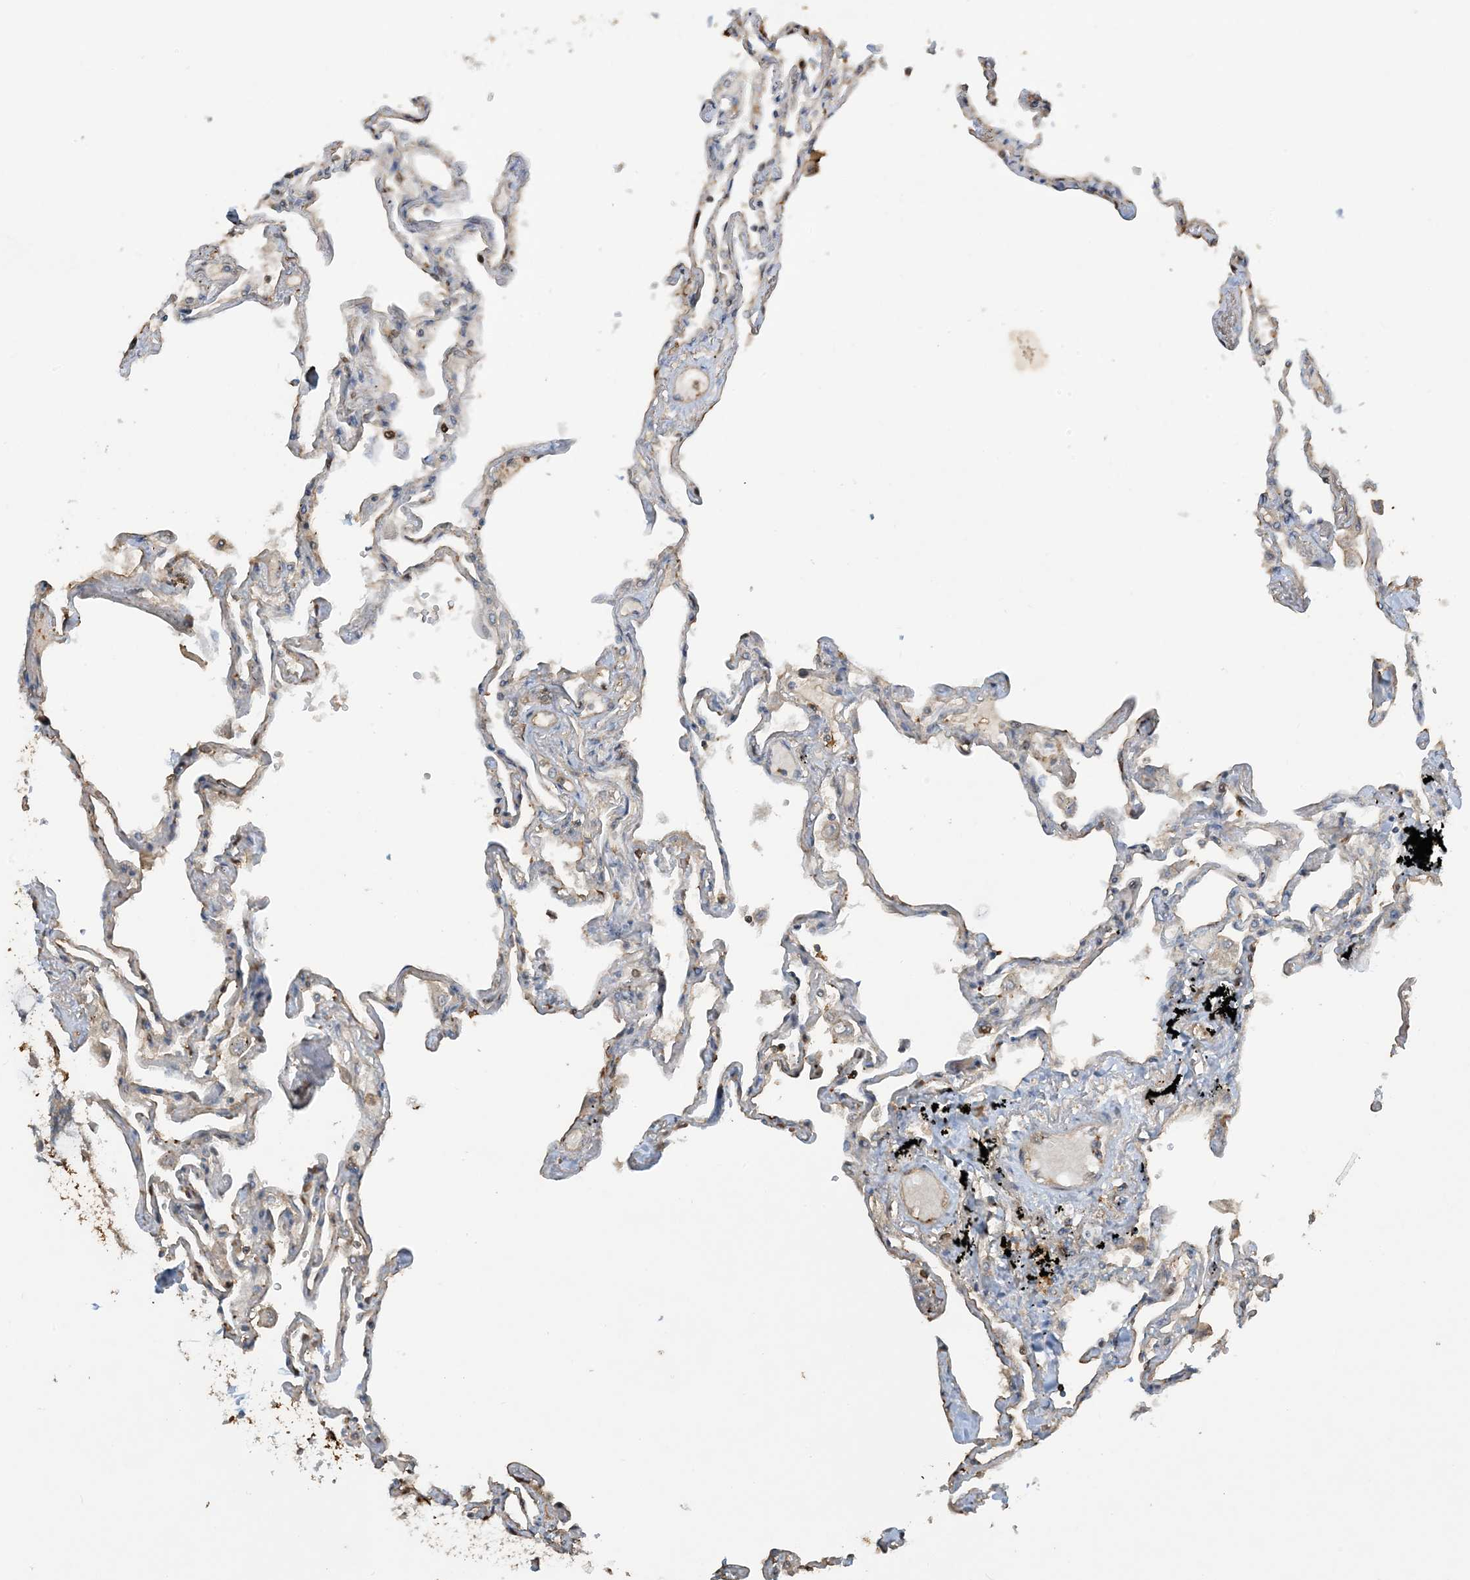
{"staining": {"intensity": "weak", "quantity": "<25%", "location": "cytoplasmic/membranous"}, "tissue": "lung", "cell_type": "Alveolar cells", "image_type": "normal", "snomed": [{"axis": "morphology", "description": "Normal tissue, NOS"}, {"axis": "topography", "description": "Lung"}], "caption": "The micrograph exhibits no significant positivity in alveolar cells of lung. (DAB (3,3'-diaminobenzidine) IHC visualized using brightfield microscopy, high magnification).", "gene": "TMSB4X", "patient": {"sex": "female", "age": 67}}